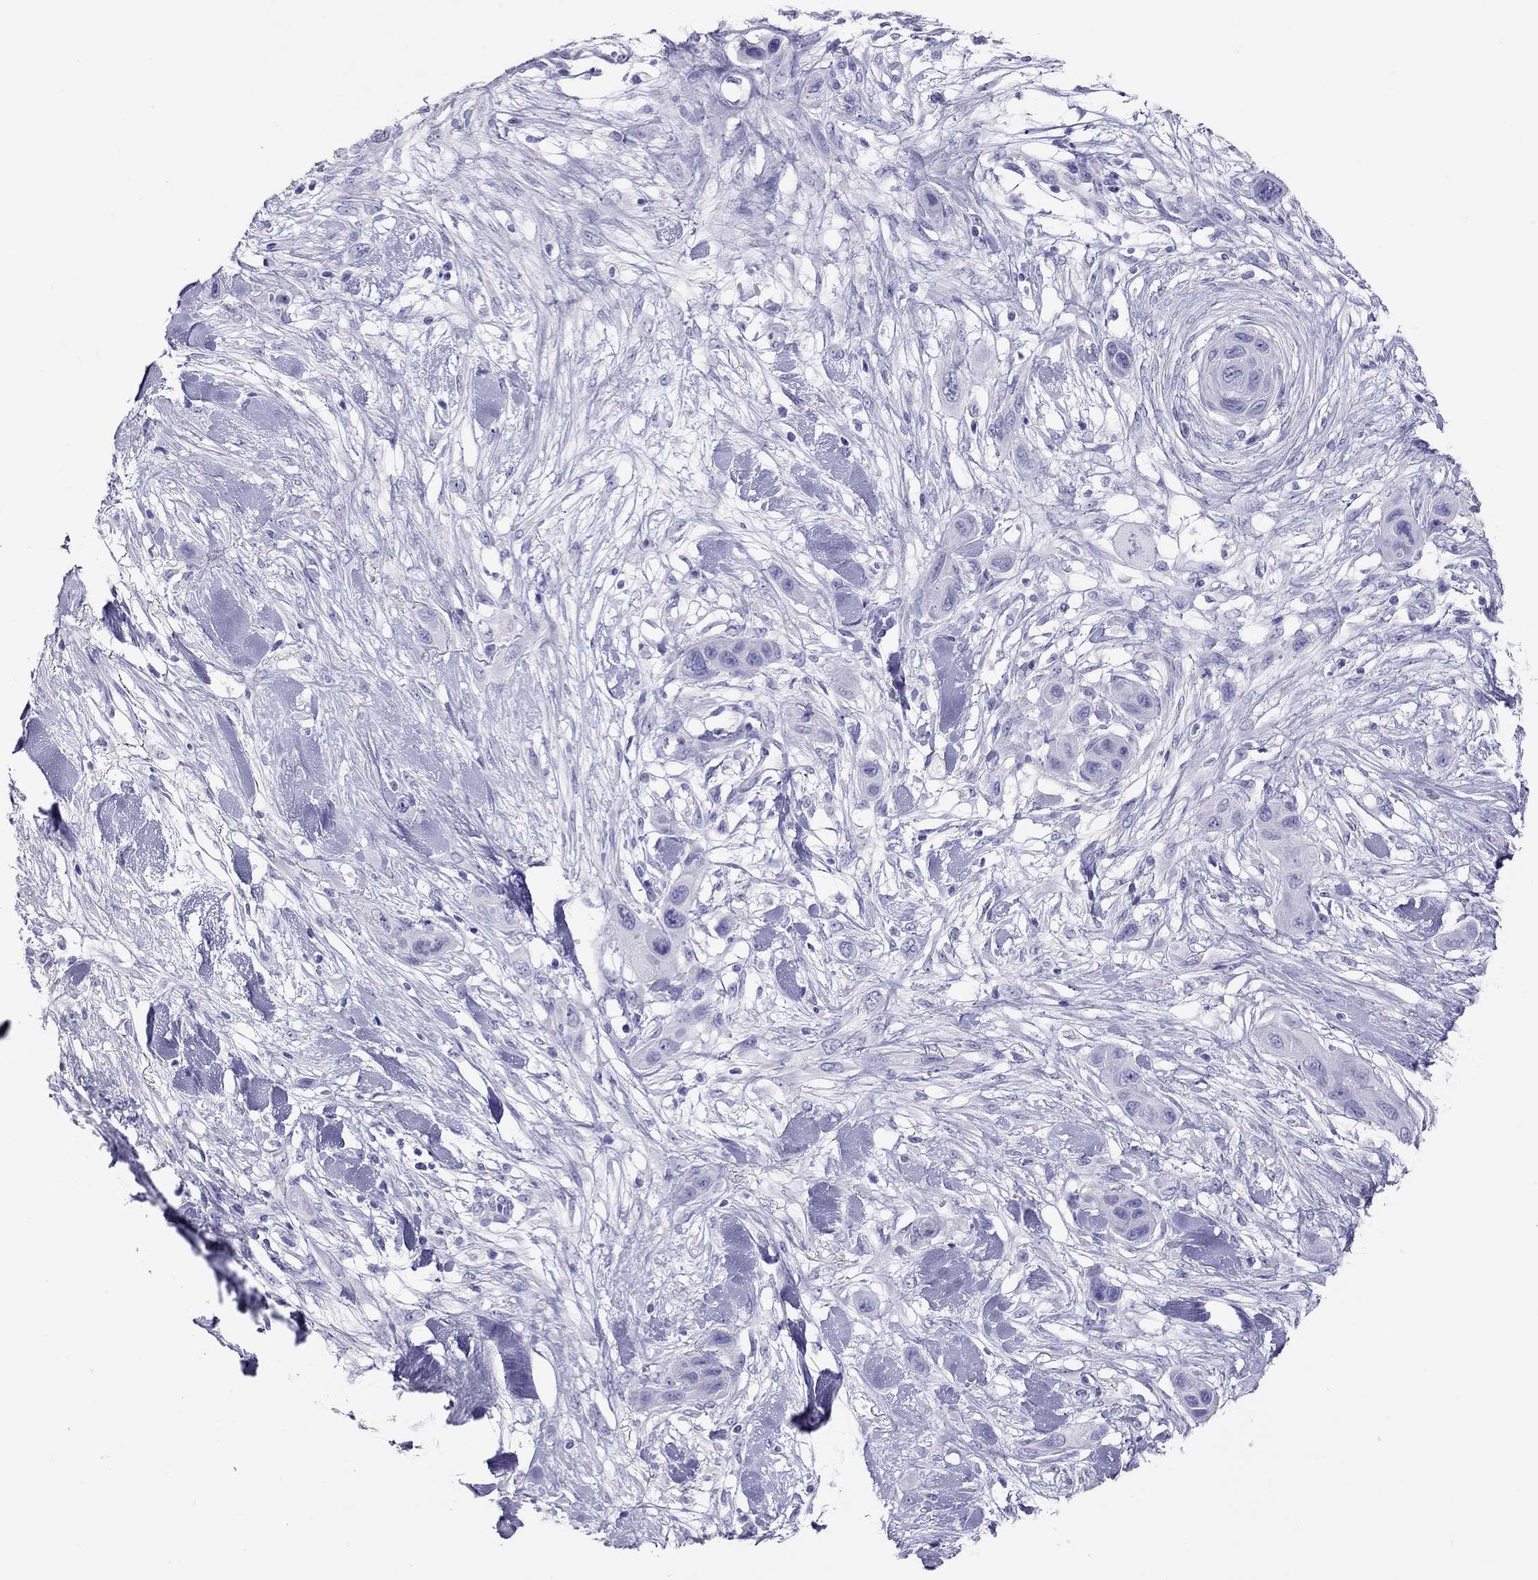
{"staining": {"intensity": "negative", "quantity": "none", "location": "none"}, "tissue": "skin cancer", "cell_type": "Tumor cells", "image_type": "cancer", "snomed": [{"axis": "morphology", "description": "Squamous cell carcinoma, NOS"}, {"axis": "topography", "description": "Skin"}], "caption": "High power microscopy histopathology image of an immunohistochemistry (IHC) histopathology image of skin cancer (squamous cell carcinoma), revealing no significant staining in tumor cells.", "gene": "PSMB11", "patient": {"sex": "male", "age": 79}}